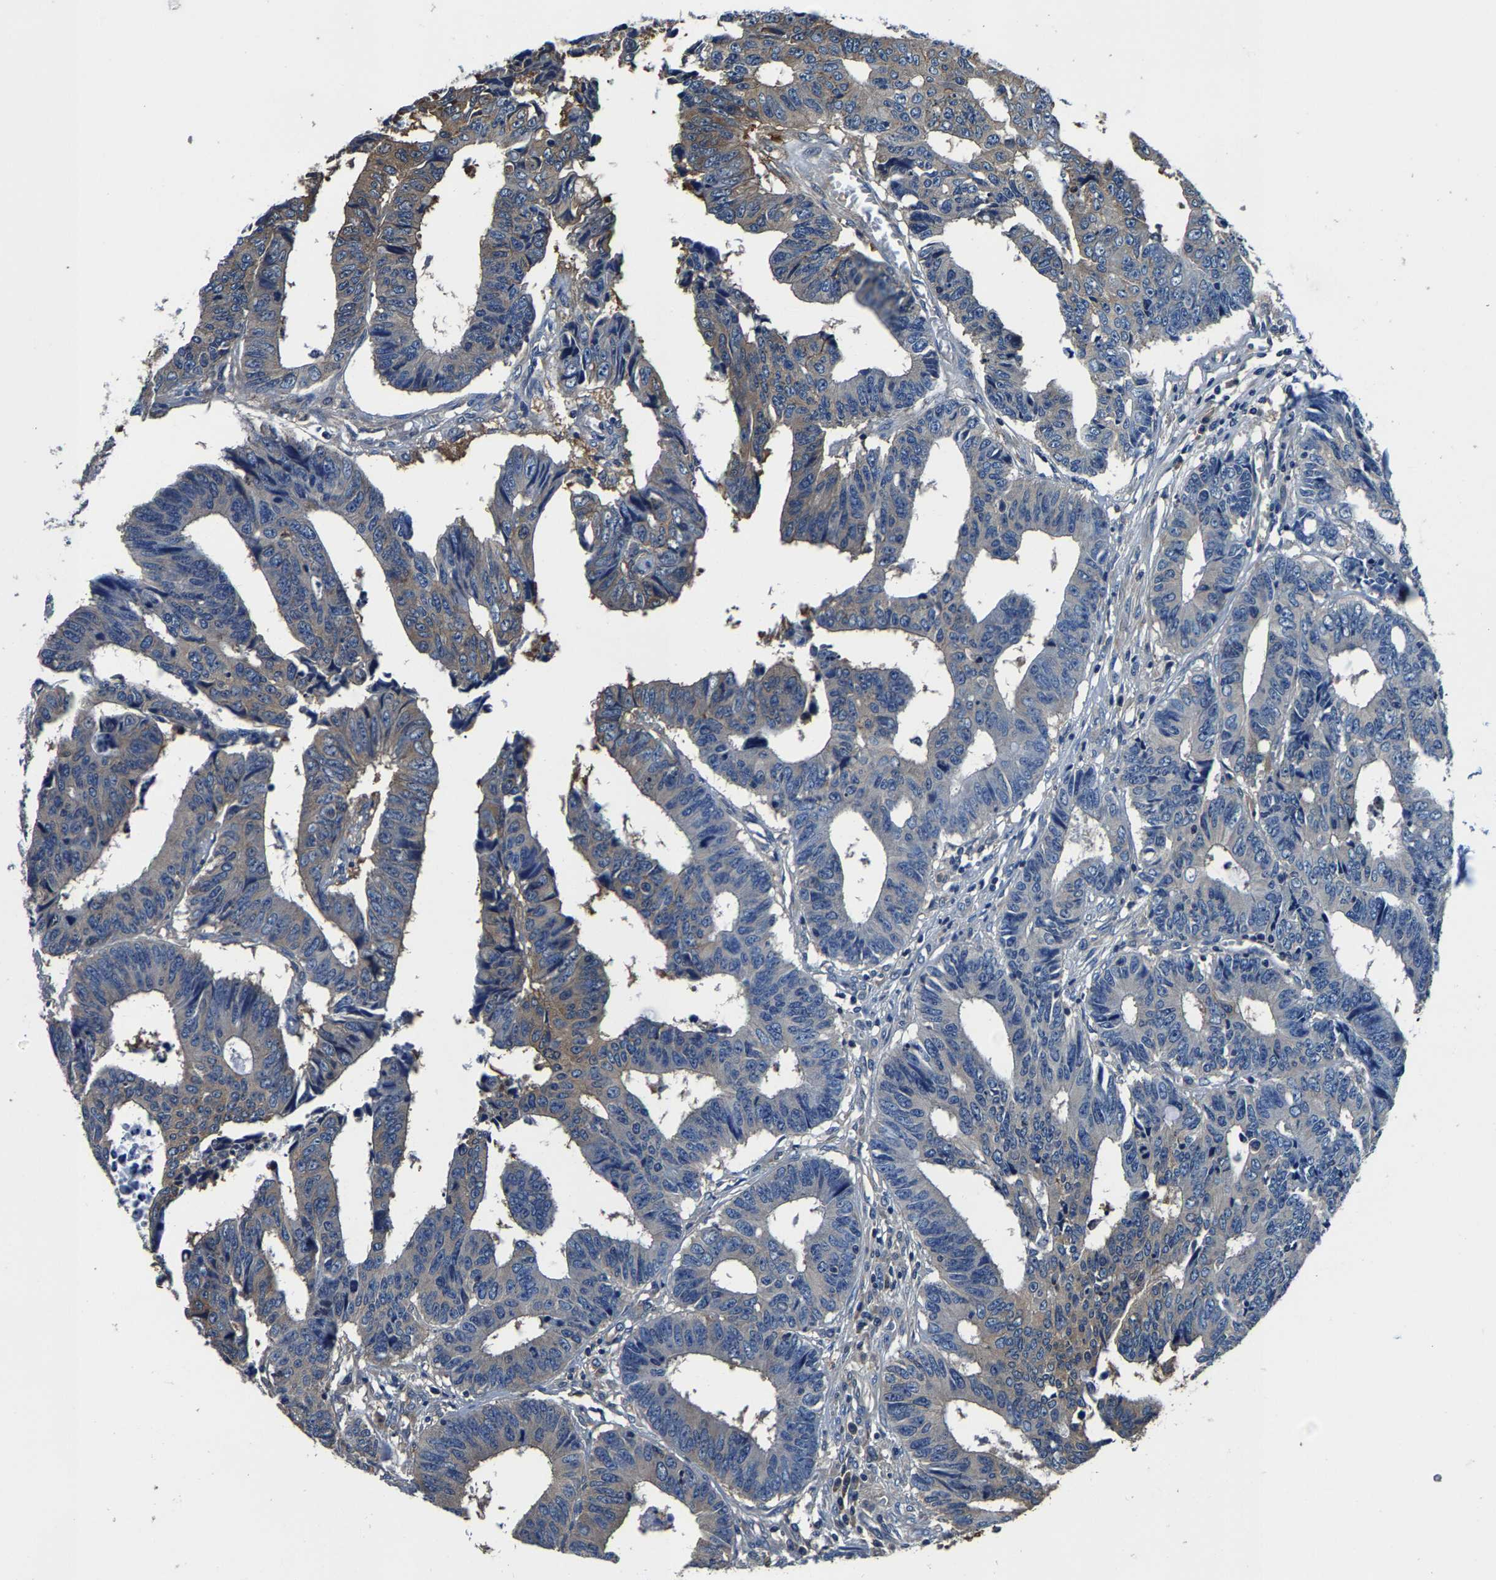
{"staining": {"intensity": "weak", "quantity": "<25%", "location": "cytoplasmic/membranous"}, "tissue": "colorectal cancer", "cell_type": "Tumor cells", "image_type": "cancer", "snomed": [{"axis": "morphology", "description": "Adenocarcinoma, NOS"}, {"axis": "topography", "description": "Rectum"}], "caption": "A micrograph of human adenocarcinoma (colorectal) is negative for staining in tumor cells. Nuclei are stained in blue.", "gene": "ALDOB", "patient": {"sex": "male", "age": 84}}